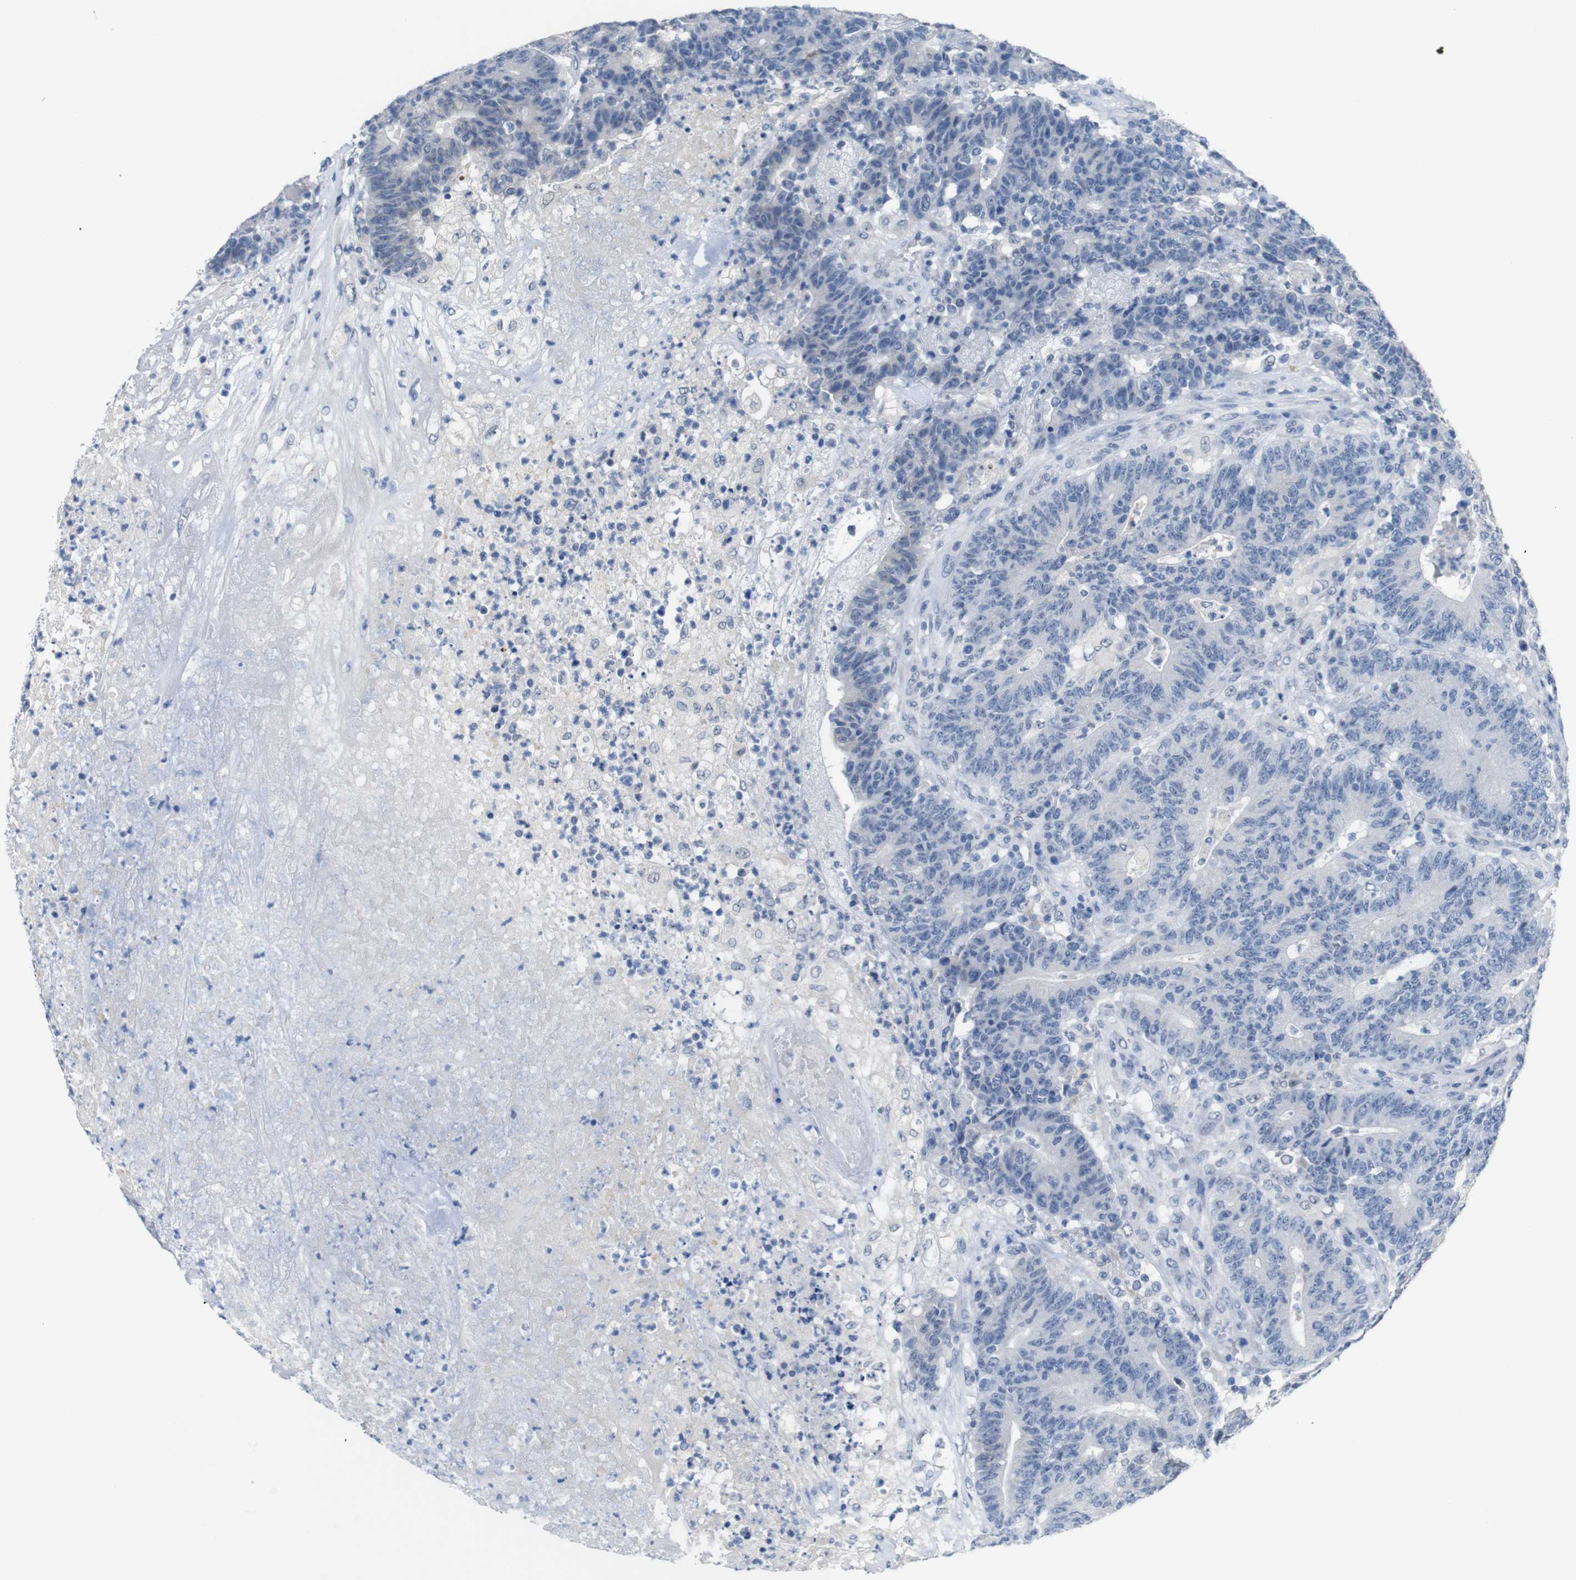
{"staining": {"intensity": "negative", "quantity": "none", "location": "none"}, "tissue": "colorectal cancer", "cell_type": "Tumor cells", "image_type": "cancer", "snomed": [{"axis": "morphology", "description": "Normal tissue, NOS"}, {"axis": "morphology", "description": "Adenocarcinoma, NOS"}, {"axis": "topography", "description": "Colon"}], "caption": "Immunohistochemical staining of colorectal adenocarcinoma exhibits no significant positivity in tumor cells.", "gene": "CHRM5", "patient": {"sex": "female", "age": 75}}